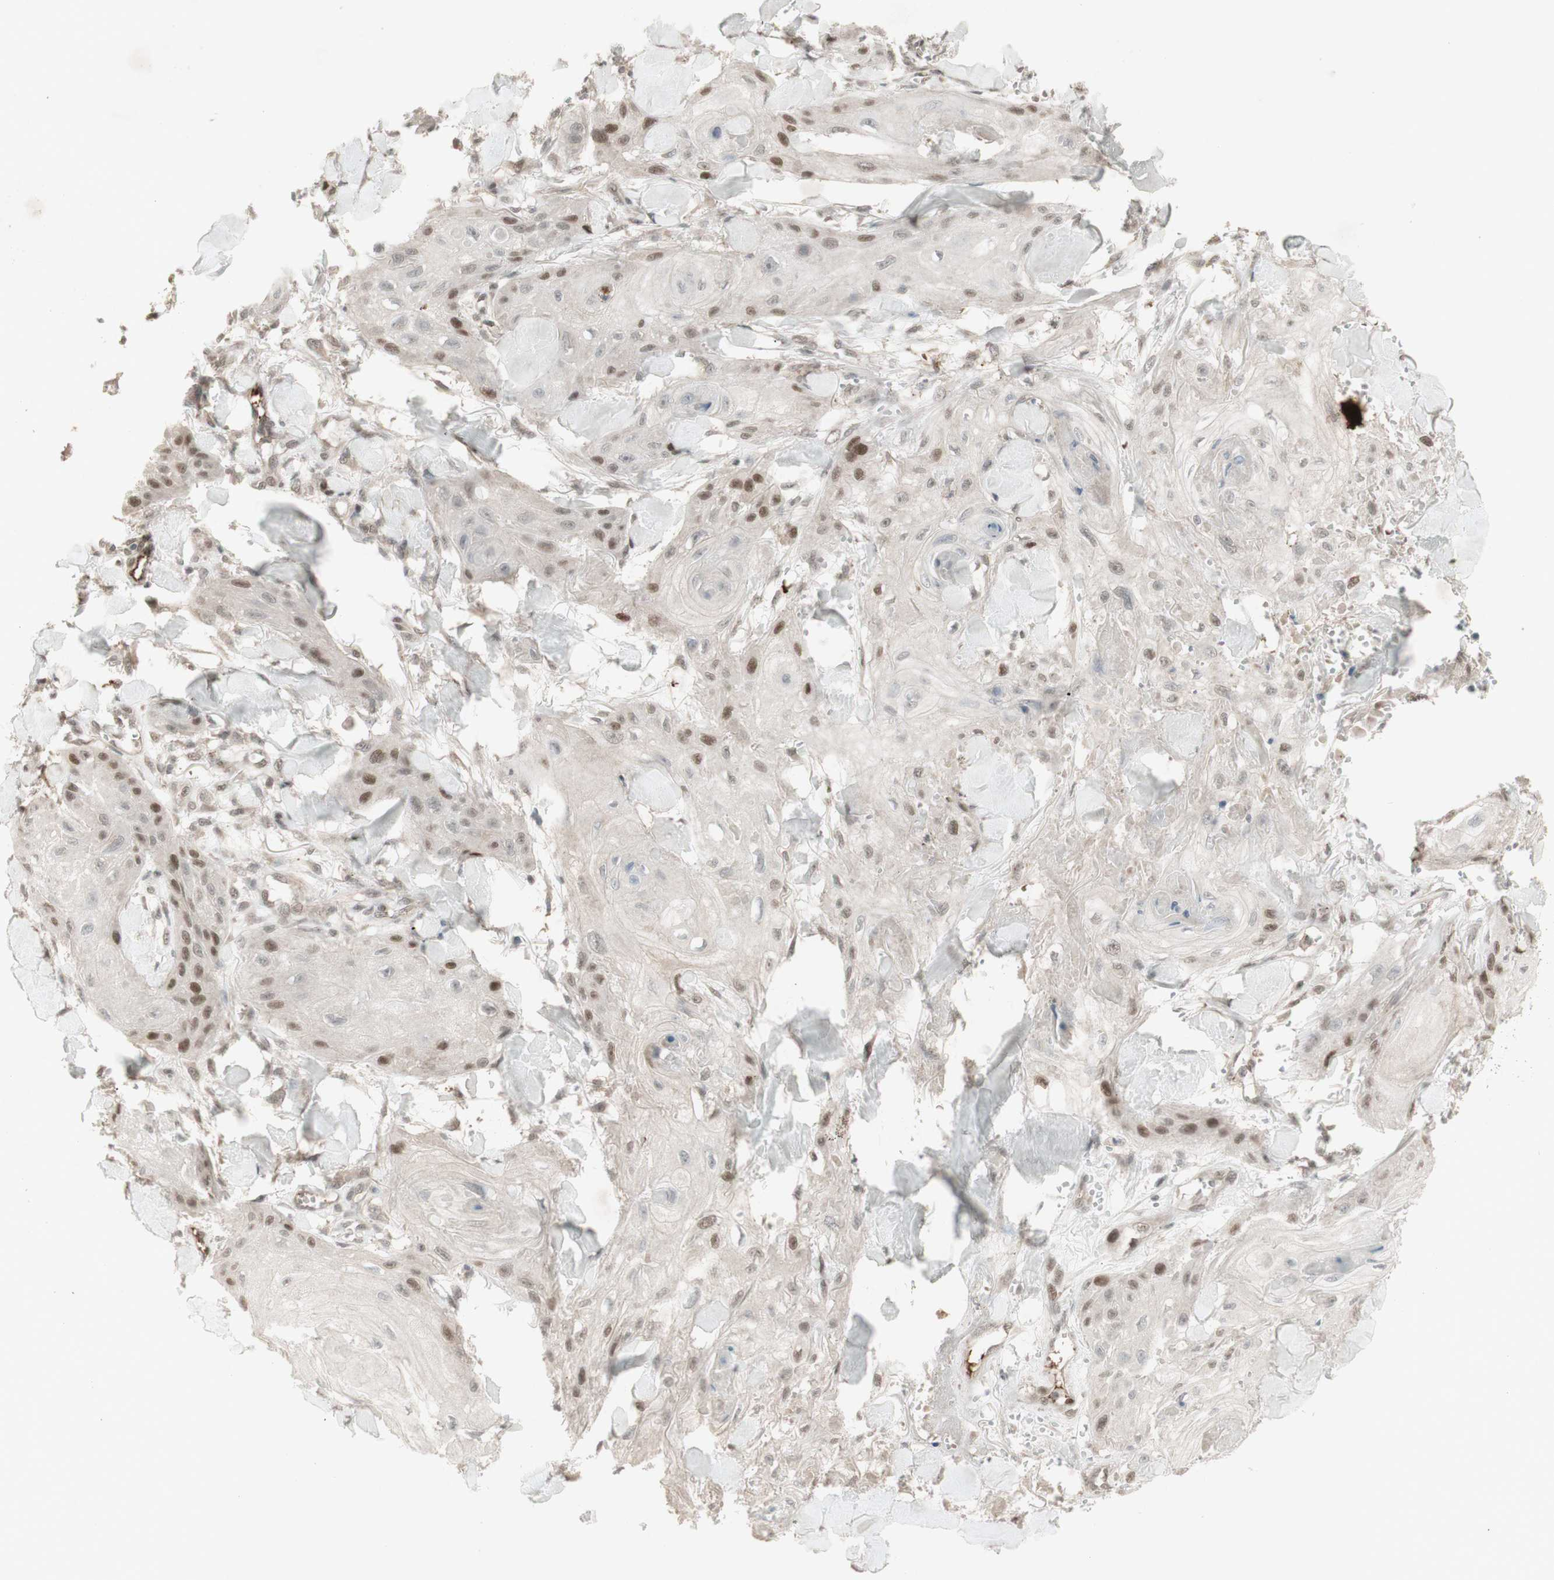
{"staining": {"intensity": "weak", "quantity": "25%-75%", "location": "nuclear"}, "tissue": "skin cancer", "cell_type": "Tumor cells", "image_type": "cancer", "snomed": [{"axis": "morphology", "description": "Squamous cell carcinoma, NOS"}, {"axis": "topography", "description": "Skin"}], "caption": "Immunohistochemistry (IHC) (DAB) staining of human skin squamous cell carcinoma reveals weak nuclear protein staining in approximately 25%-75% of tumor cells.", "gene": "MSH6", "patient": {"sex": "male", "age": 74}}